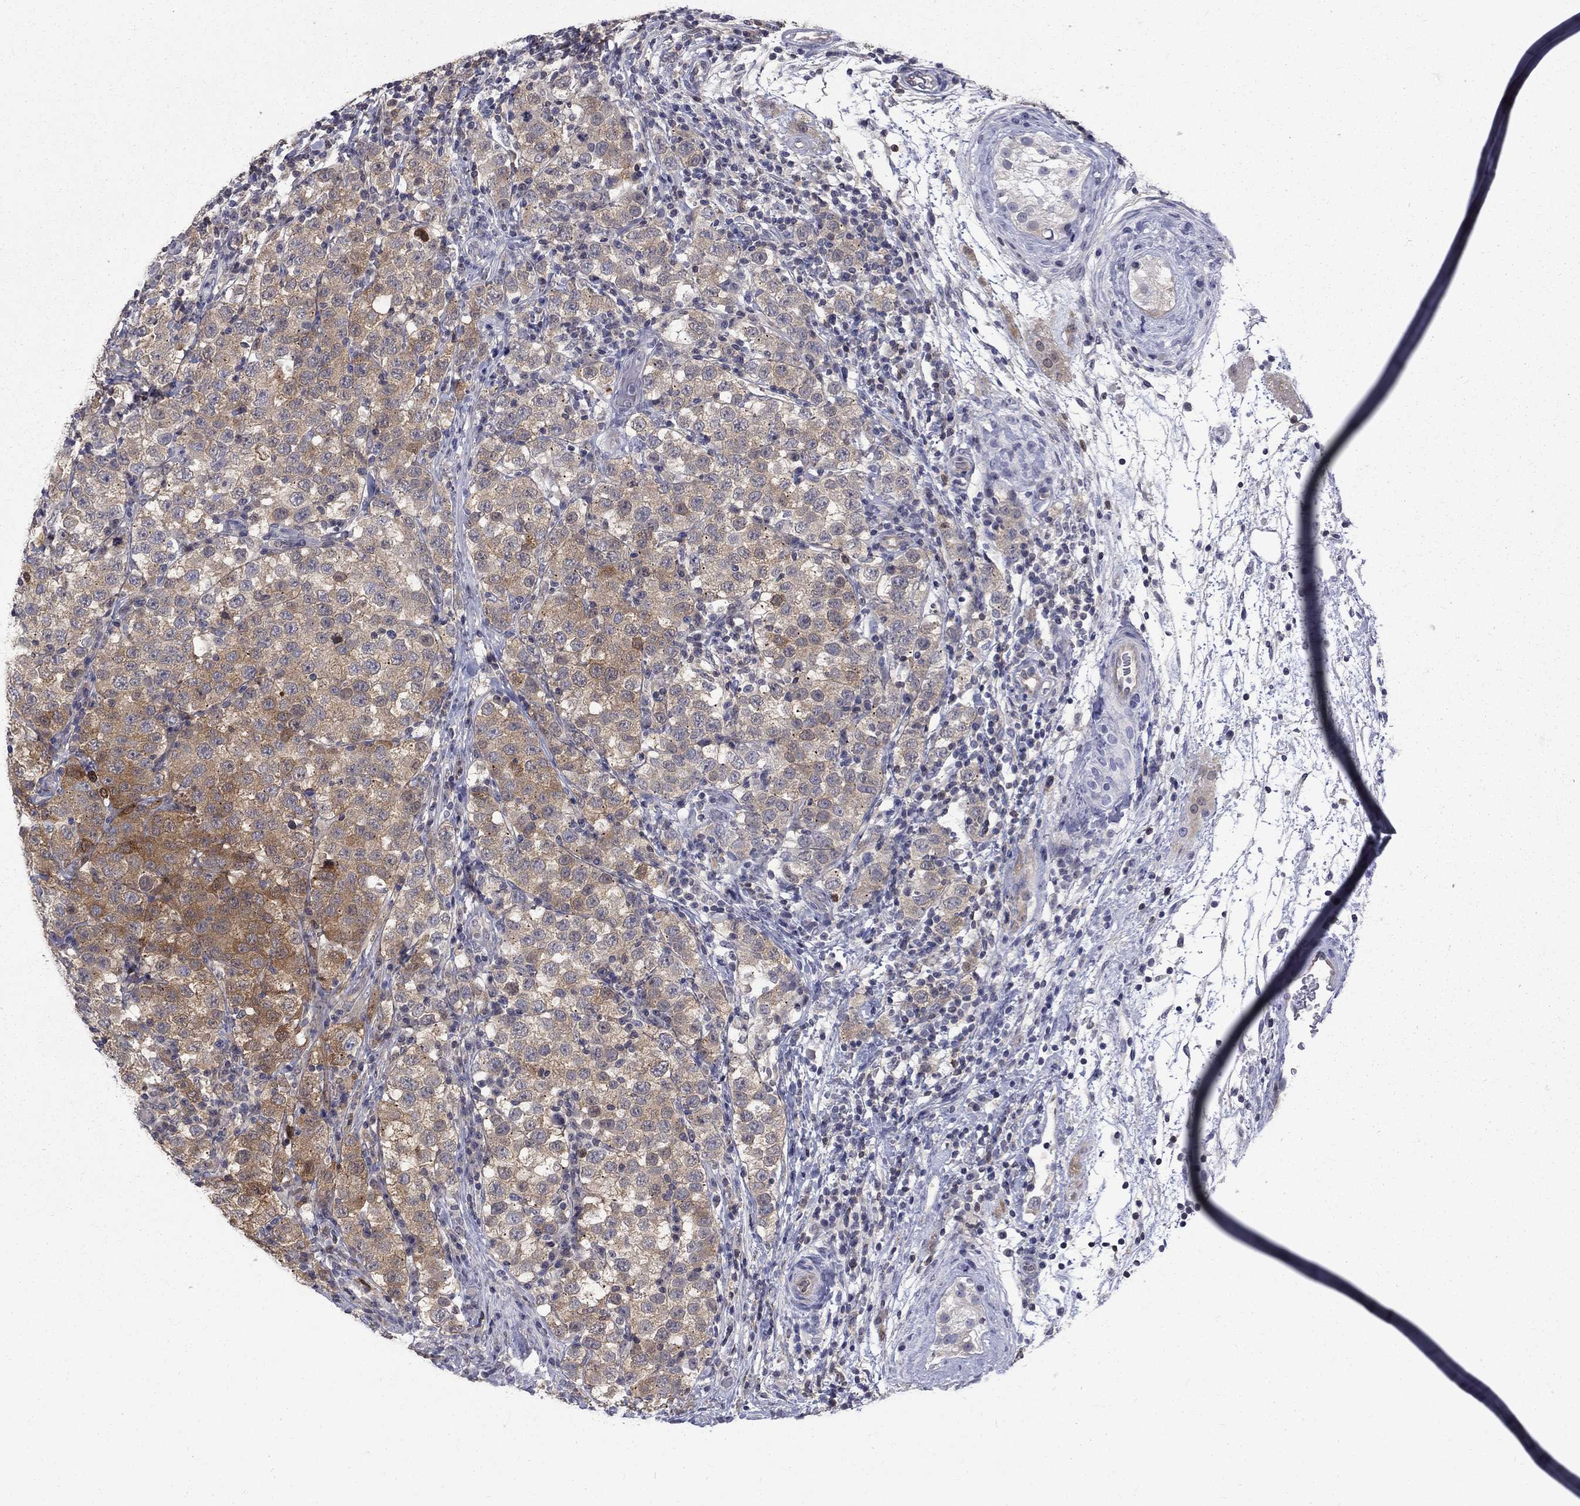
{"staining": {"intensity": "moderate", "quantity": "25%-75%", "location": "cytoplasmic/membranous"}, "tissue": "testis cancer", "cell_type": "Tumor cells", "image_type": "cancer", "snomed": [{"axis": "morphology", "description": "Seminoma, NOS"}, {"axis": "topography", "description": "Testis"}], "caption": "Seminoma (testis) stained with a protein marker shows moderate staining in tumor cells.", "gene": "HKDC1", "patient": {"sex": "male", "age": 34}}